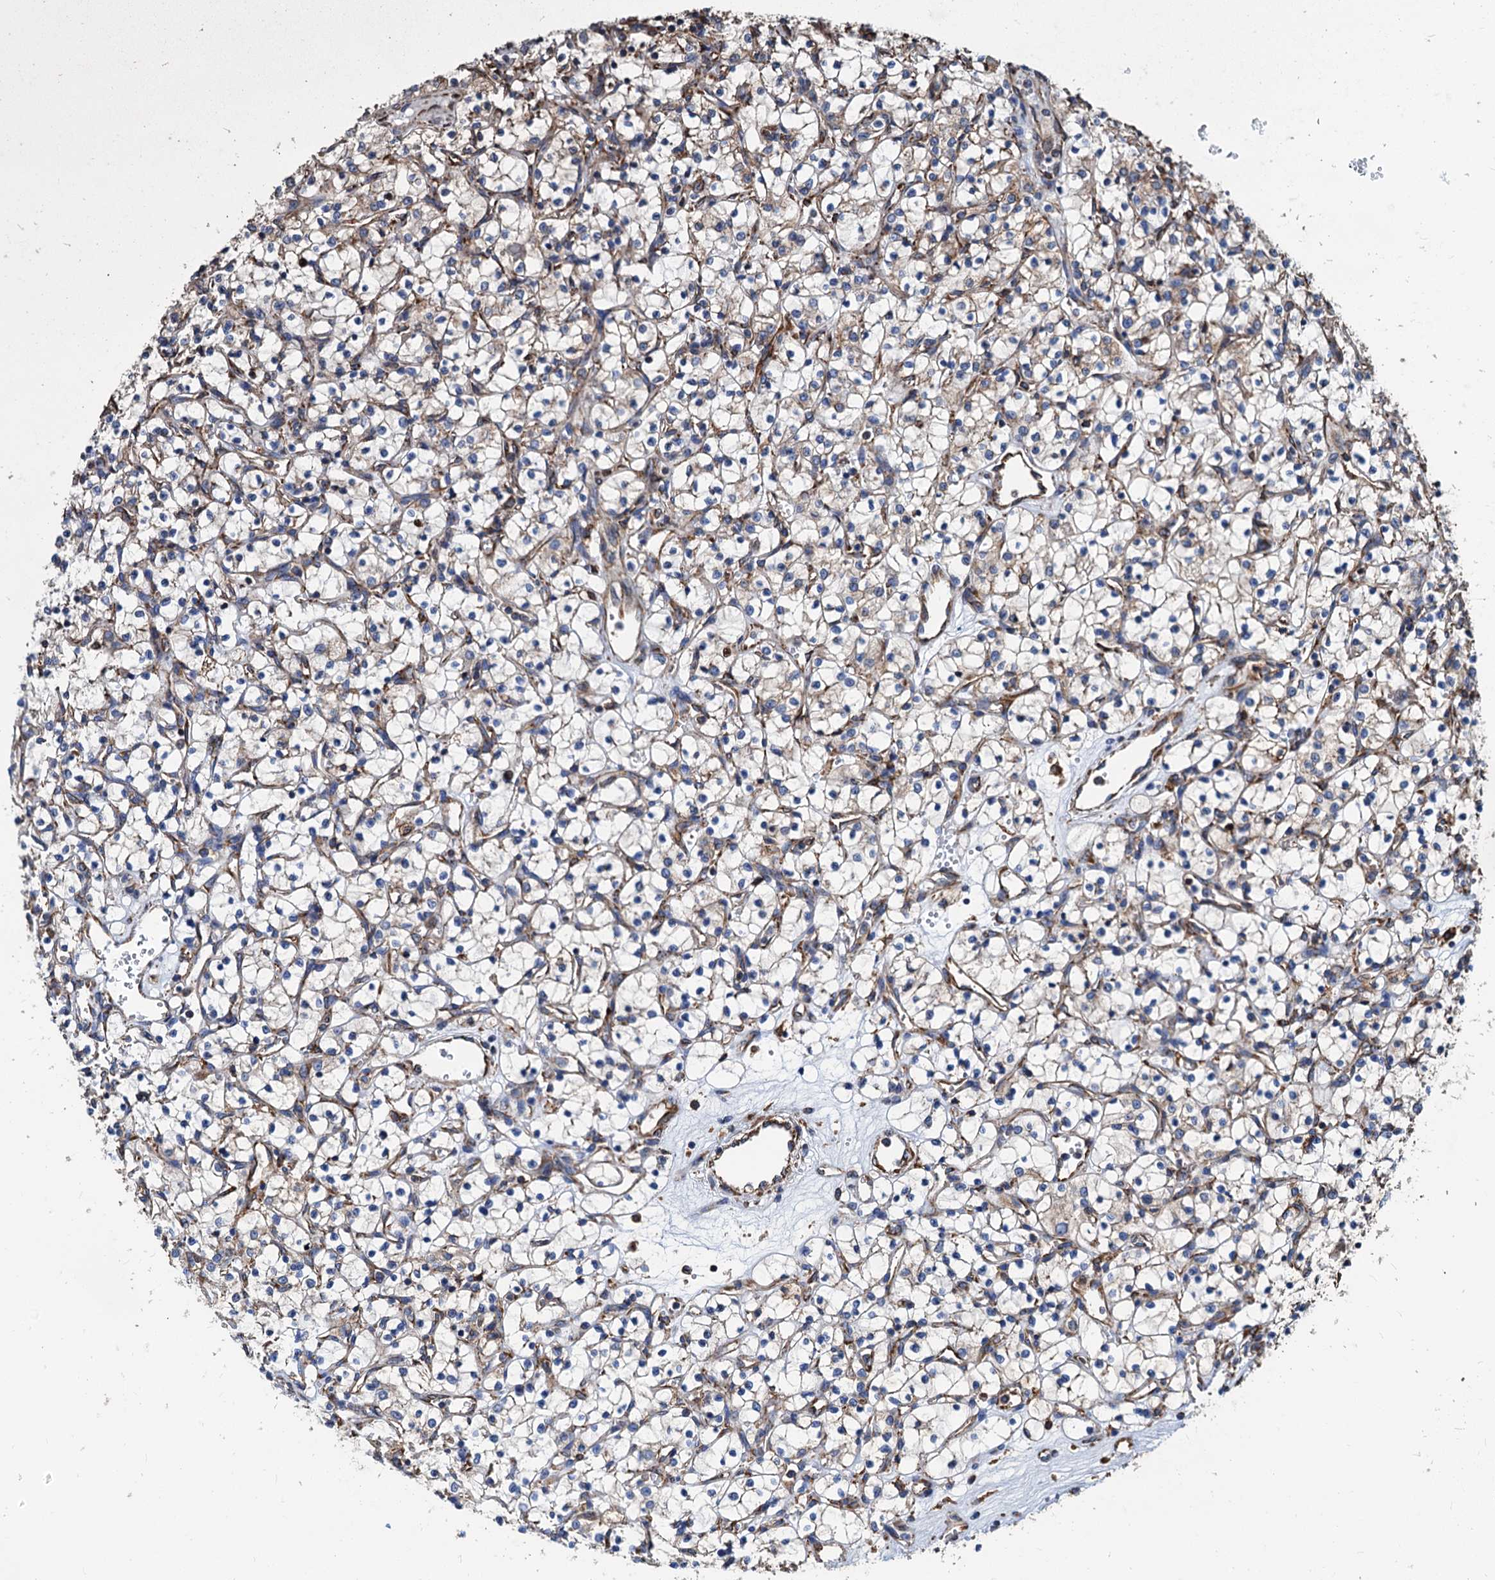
{"staining": {"intensity": "weak", "quantity": "<25%", "location": "cytoplasmic/membranous"}, "tissue": "renal cancer", "cell_type": "Tumor cells", "image_type": "cancer", "snomed": [{"axis": "morphology", "description": "Adenocarcinoma, NOS"}, {"axis": "topography", "description": "Kidney"}], "caption": "DAB immunohistochemical staining of human renal cancer exhibits no significant staining in tumor cells.", "gene": "HSPA5", "patient": {"sex": "female", "age": 69}}